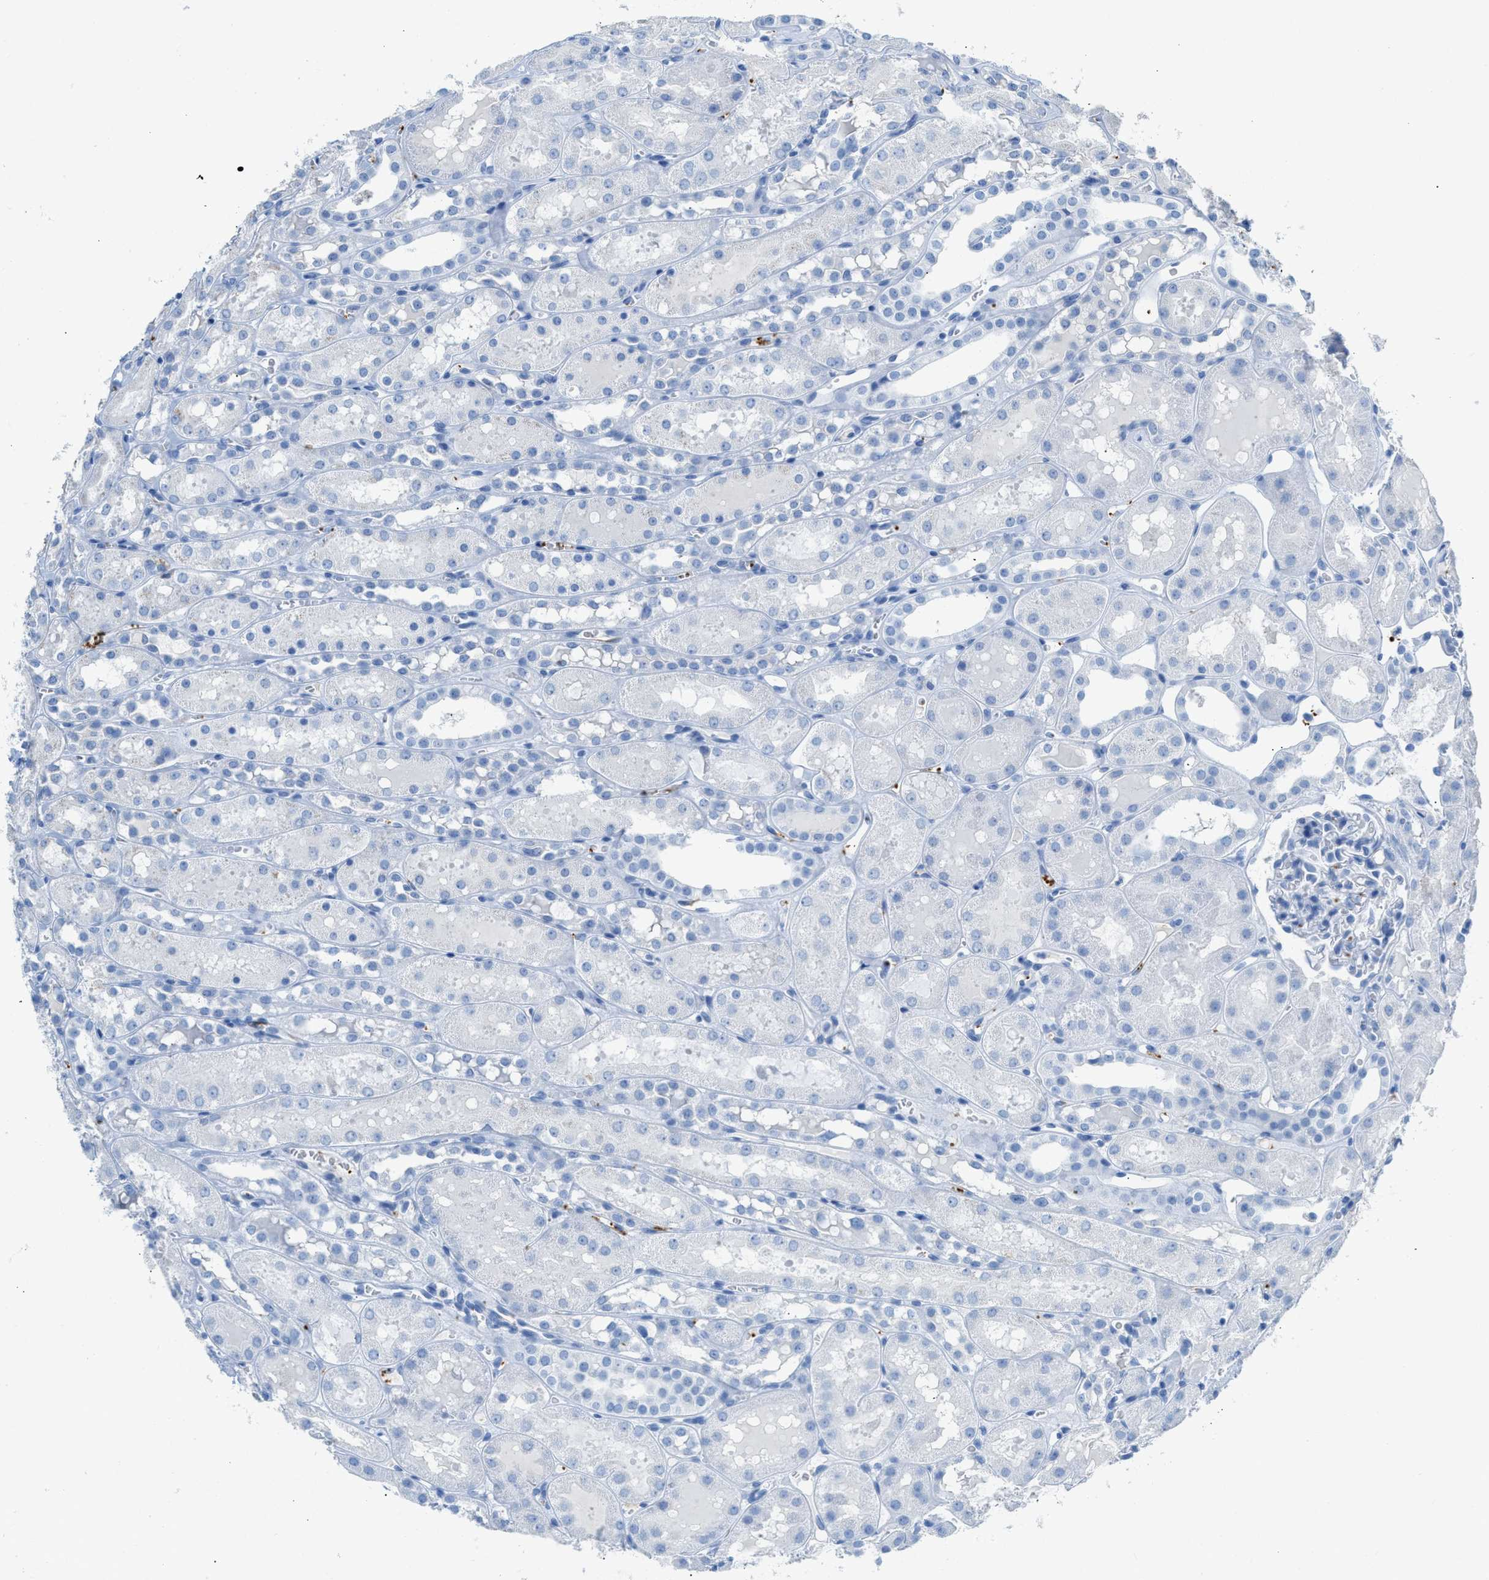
{"staining": {"intensity": "negative", "quantity": "none", "location": "none"}, "tissue": "kidney", "cell_type": "Cells in glomeruli", "image_type": "normal", "snomed": [{"axis": "morphology", "description": "Normal tissue, NOS"}, {"axis": "topography", "description": "Kidney"}, {"axis": "topography", "description": "Urinary bladder"}], "caption": "This image is of benign kidney stained with immunohistochemistry to label a protein in brown with the nuclei are counter-stained blue. There is no expression in cells in glomeruli.", "gene": "FAIM2", "patient": {"sex": "male", "age": 16}}